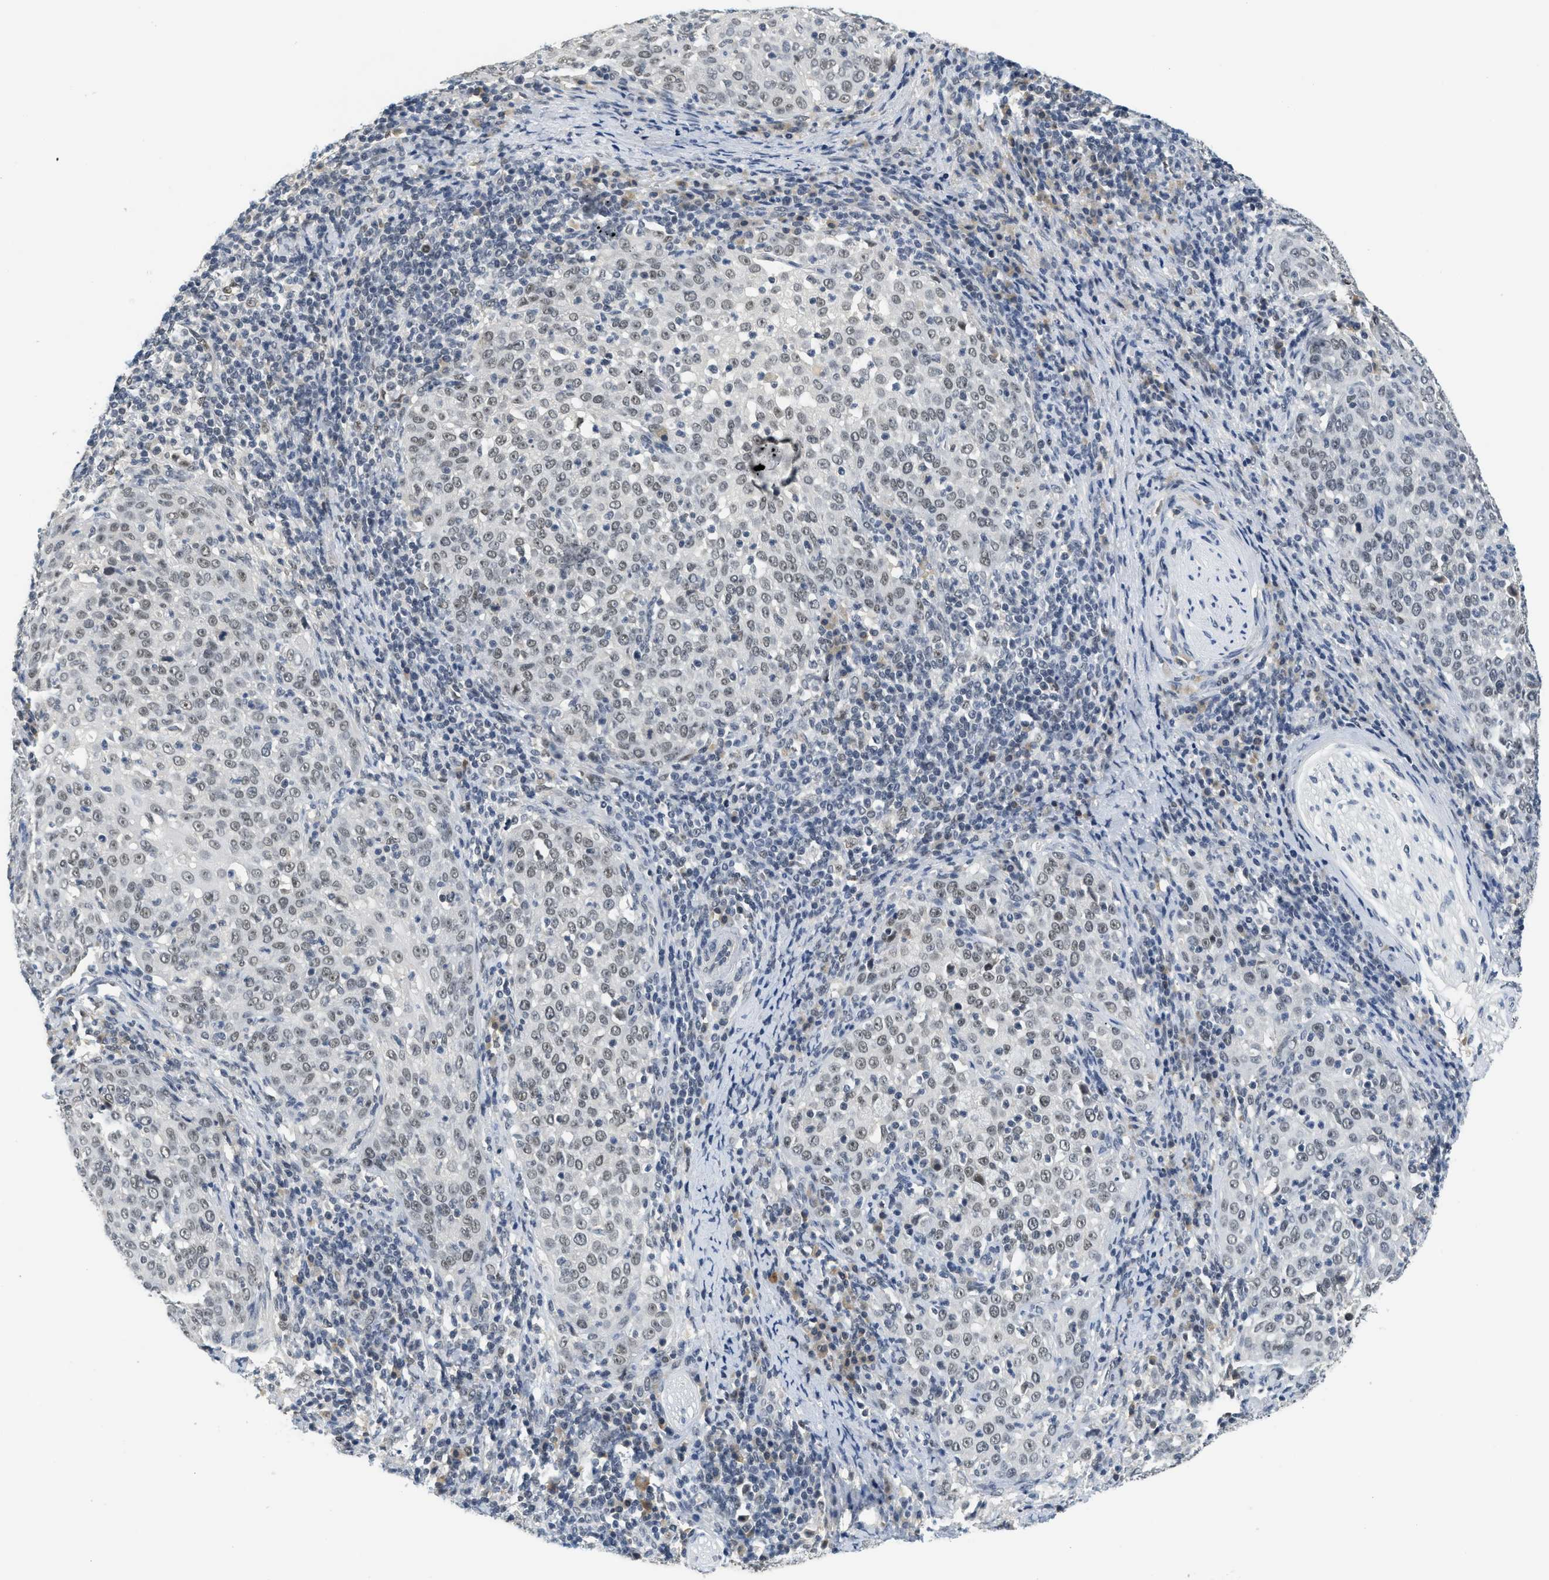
{"staining": {"intensity": "weak", "quantity": ">75%", "location": "nuclear"}, "tissue": "cervical cancer", "cell_type": "Tumor cells", "image_type": "cancer", "snomed": [{"axis": "morphology", "description": "Squamous cell carcinoma, NOS"}, {"axis": "topography", "description": "Cervix"}], "caption": "The image demonstrates a brown stain indicating the presence of a protein in the nuclear of tumor cells in cervical cancer.", "gene": "MZF1", "patient": {"sex": "female", "age": 51}}